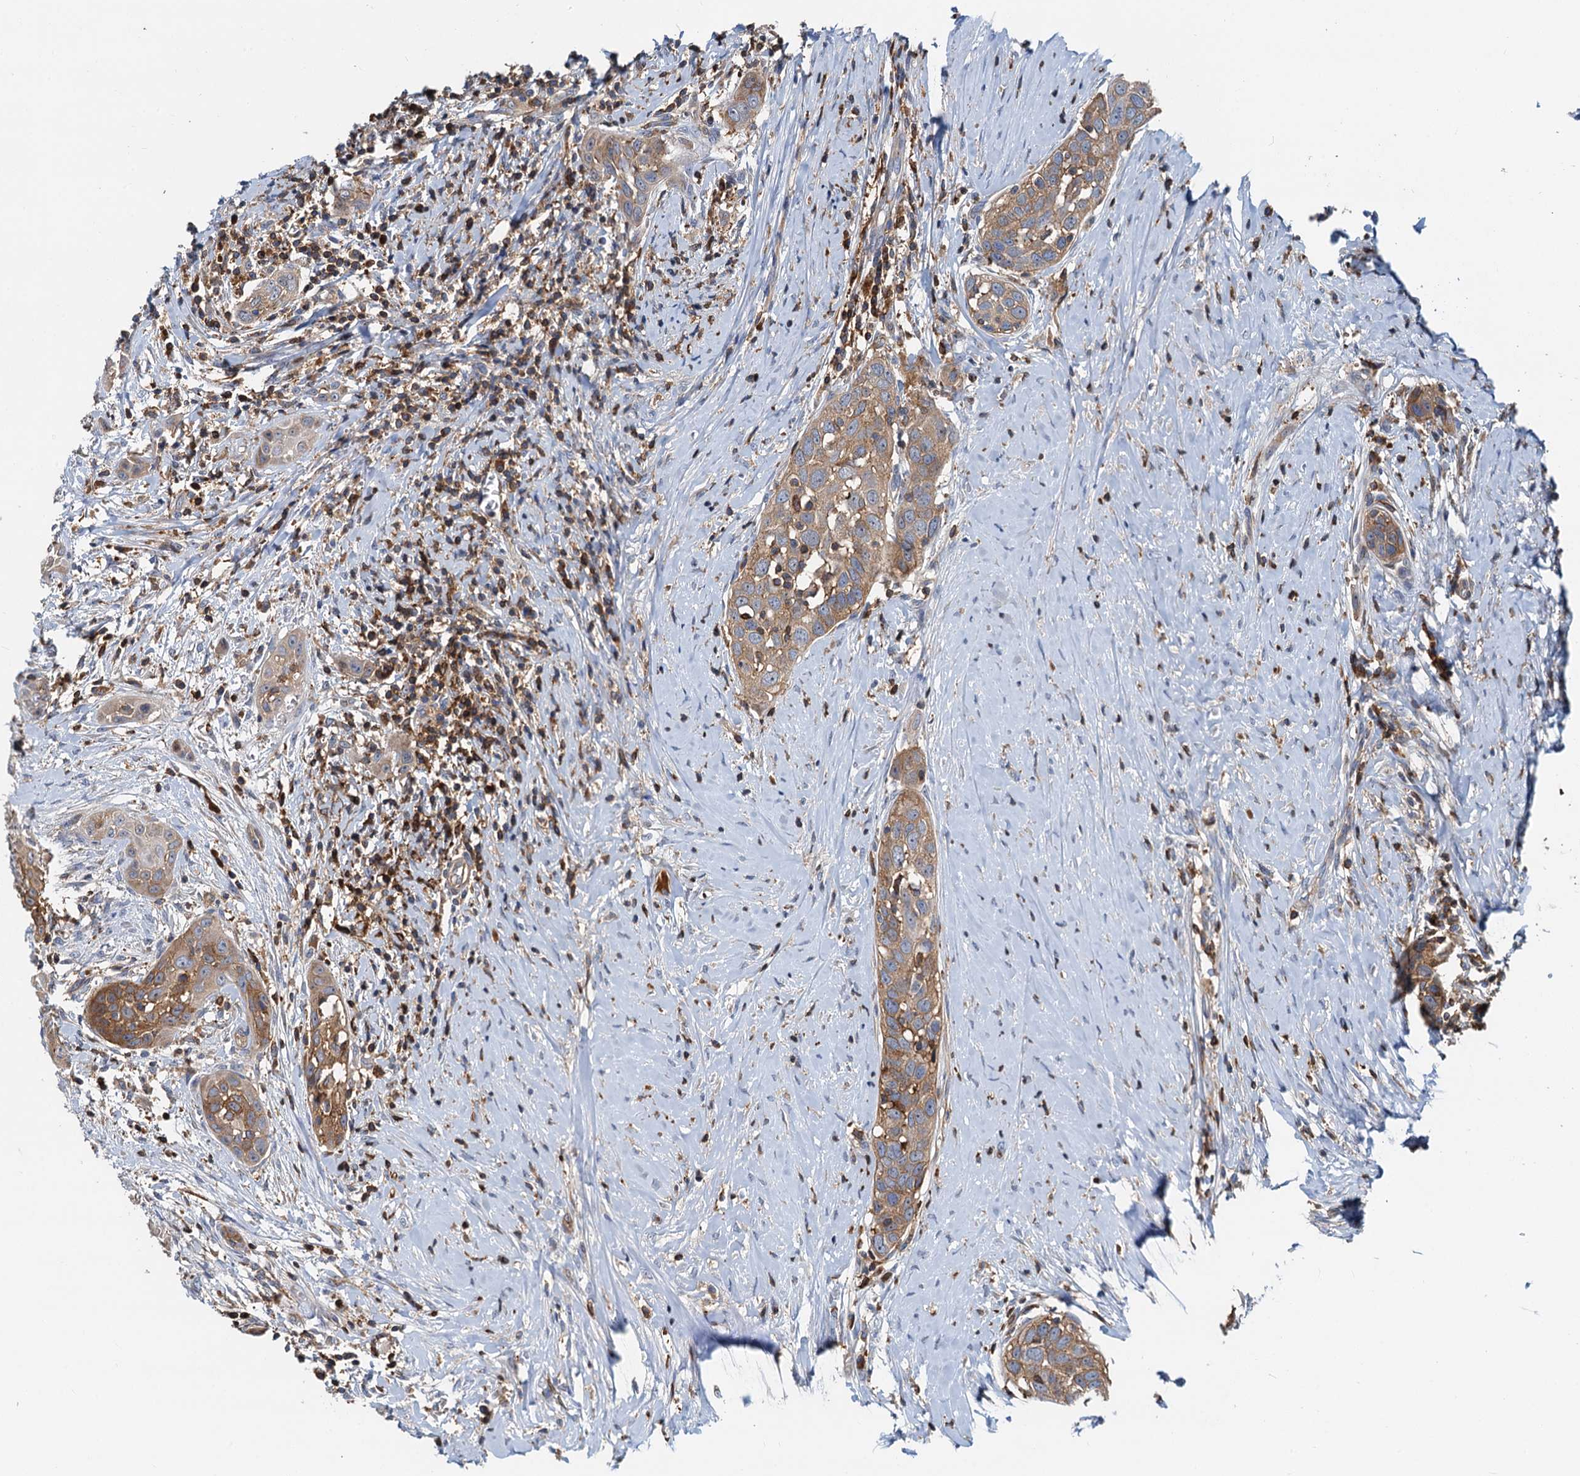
{"staining": {"intensity": "moderate", "quantity": ">75%", "location": "cytoplasmic/membranous"}, "tissue": "head and neck cancer", "cell_type": "Tumor cells", "image_type": "cancer", "snomed": [{"axis": "morphology", "description": "Squamous cell carcinoma, NOS"}, {"axis": "topography", "description": "Oral tissue"}, {"axis": "topography", "description": "Head-Neck"}], "caption": "This photomicrograph demonstrates IHC staining of squamous cell carcinoma (head and neck), with medium moderate cytoplasmic/membranous staining in approximately >75% of tumor cells.", "gene": "LNX2", "patient": {"sex": "female", "age": 50}}